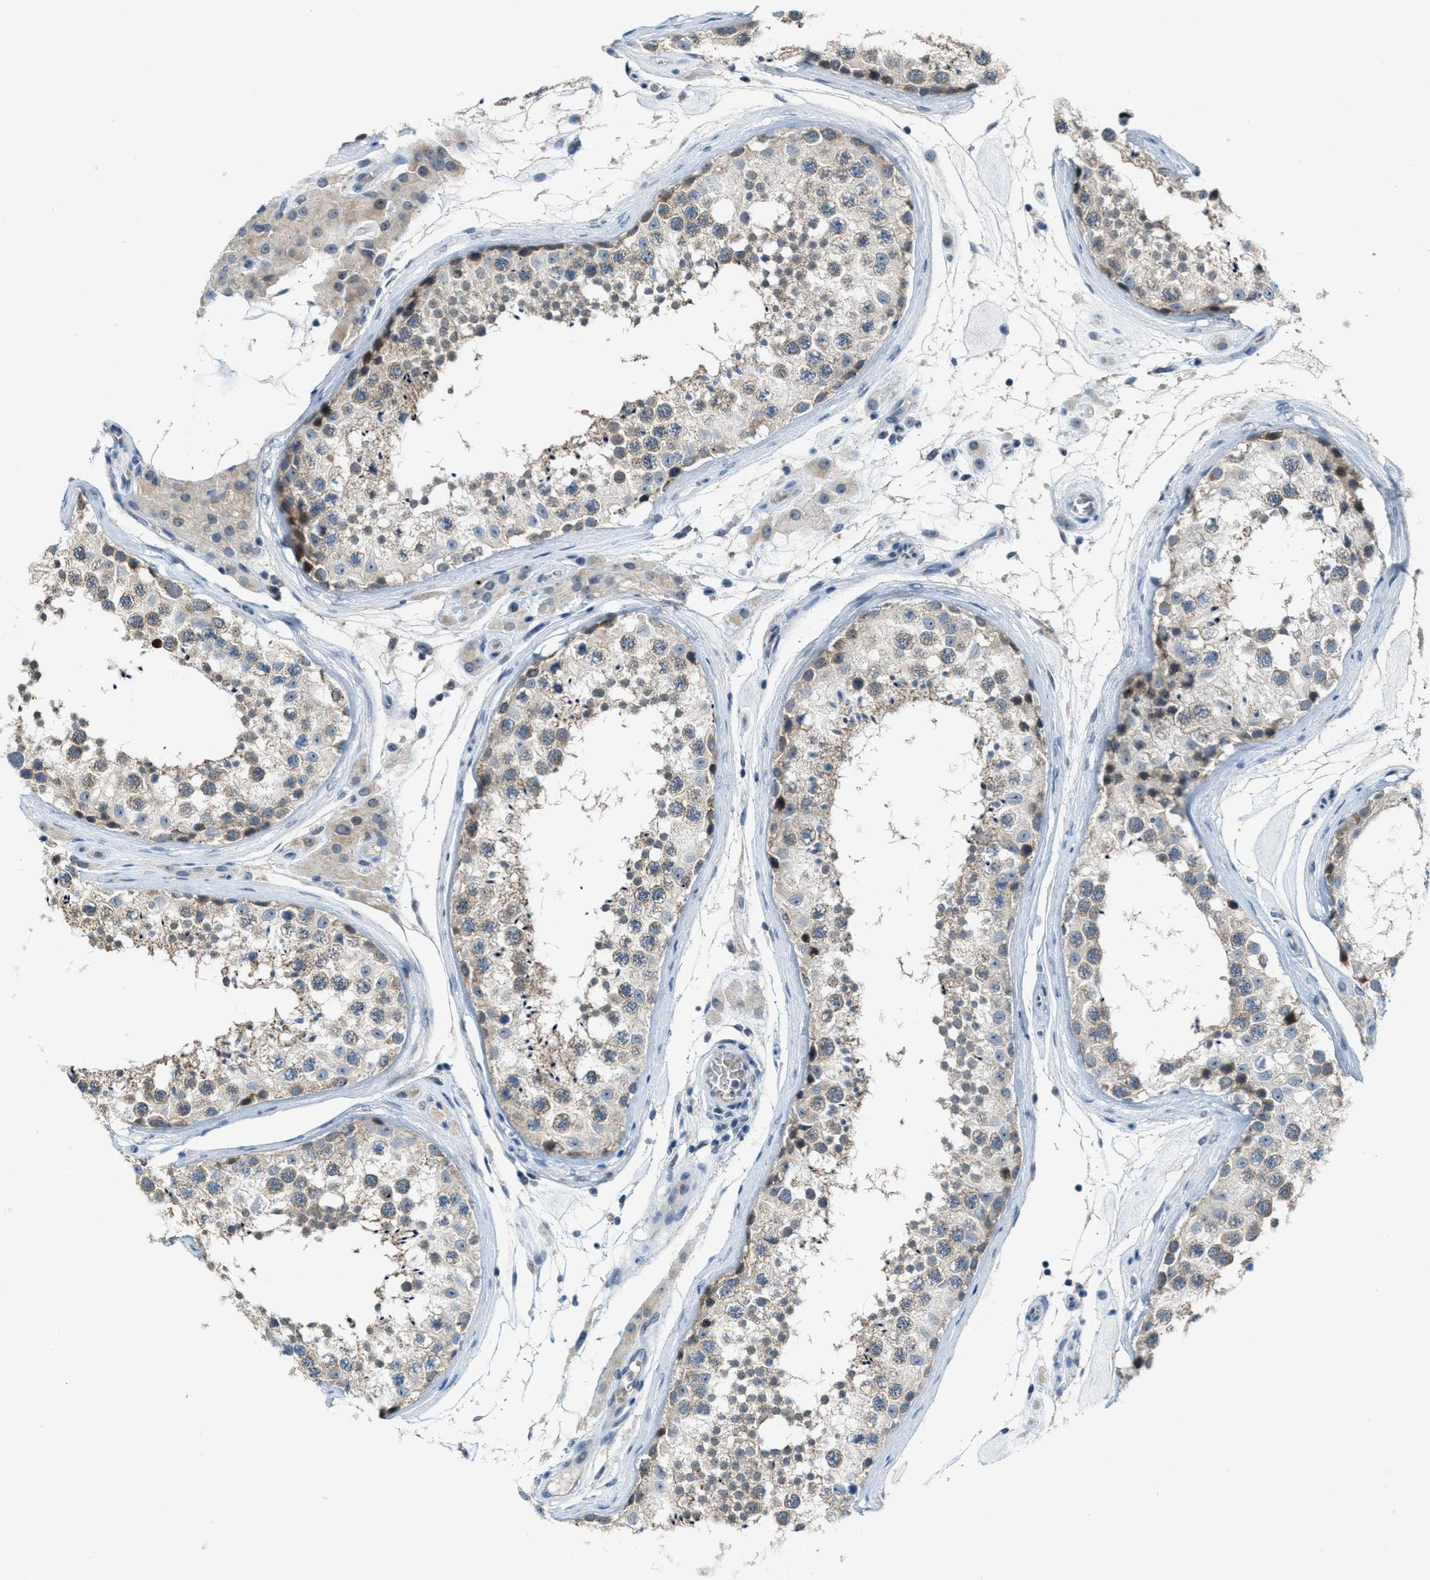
{"staining": {"intensity": "weak", "quantity": "<25%", "location": "cytoplasmic/membranous"}, "tissue": "testis", "cell_type": "Cells in seminiferous ducts", "image_type": "normal", "snomed": [{"axis": "morphology", "description": "Normal tissue, NOS"}, {"axis": "topography", "description": "Testis"}], "caption": "Immunohistochemistry (IHC) histopathology image of unremarkable human testis stained for a protein (brown), which demonstrates no positivity in cells in seminiferous ducts.", "gene": "CDON", "patient": {"sex": "male", "age": 46}}